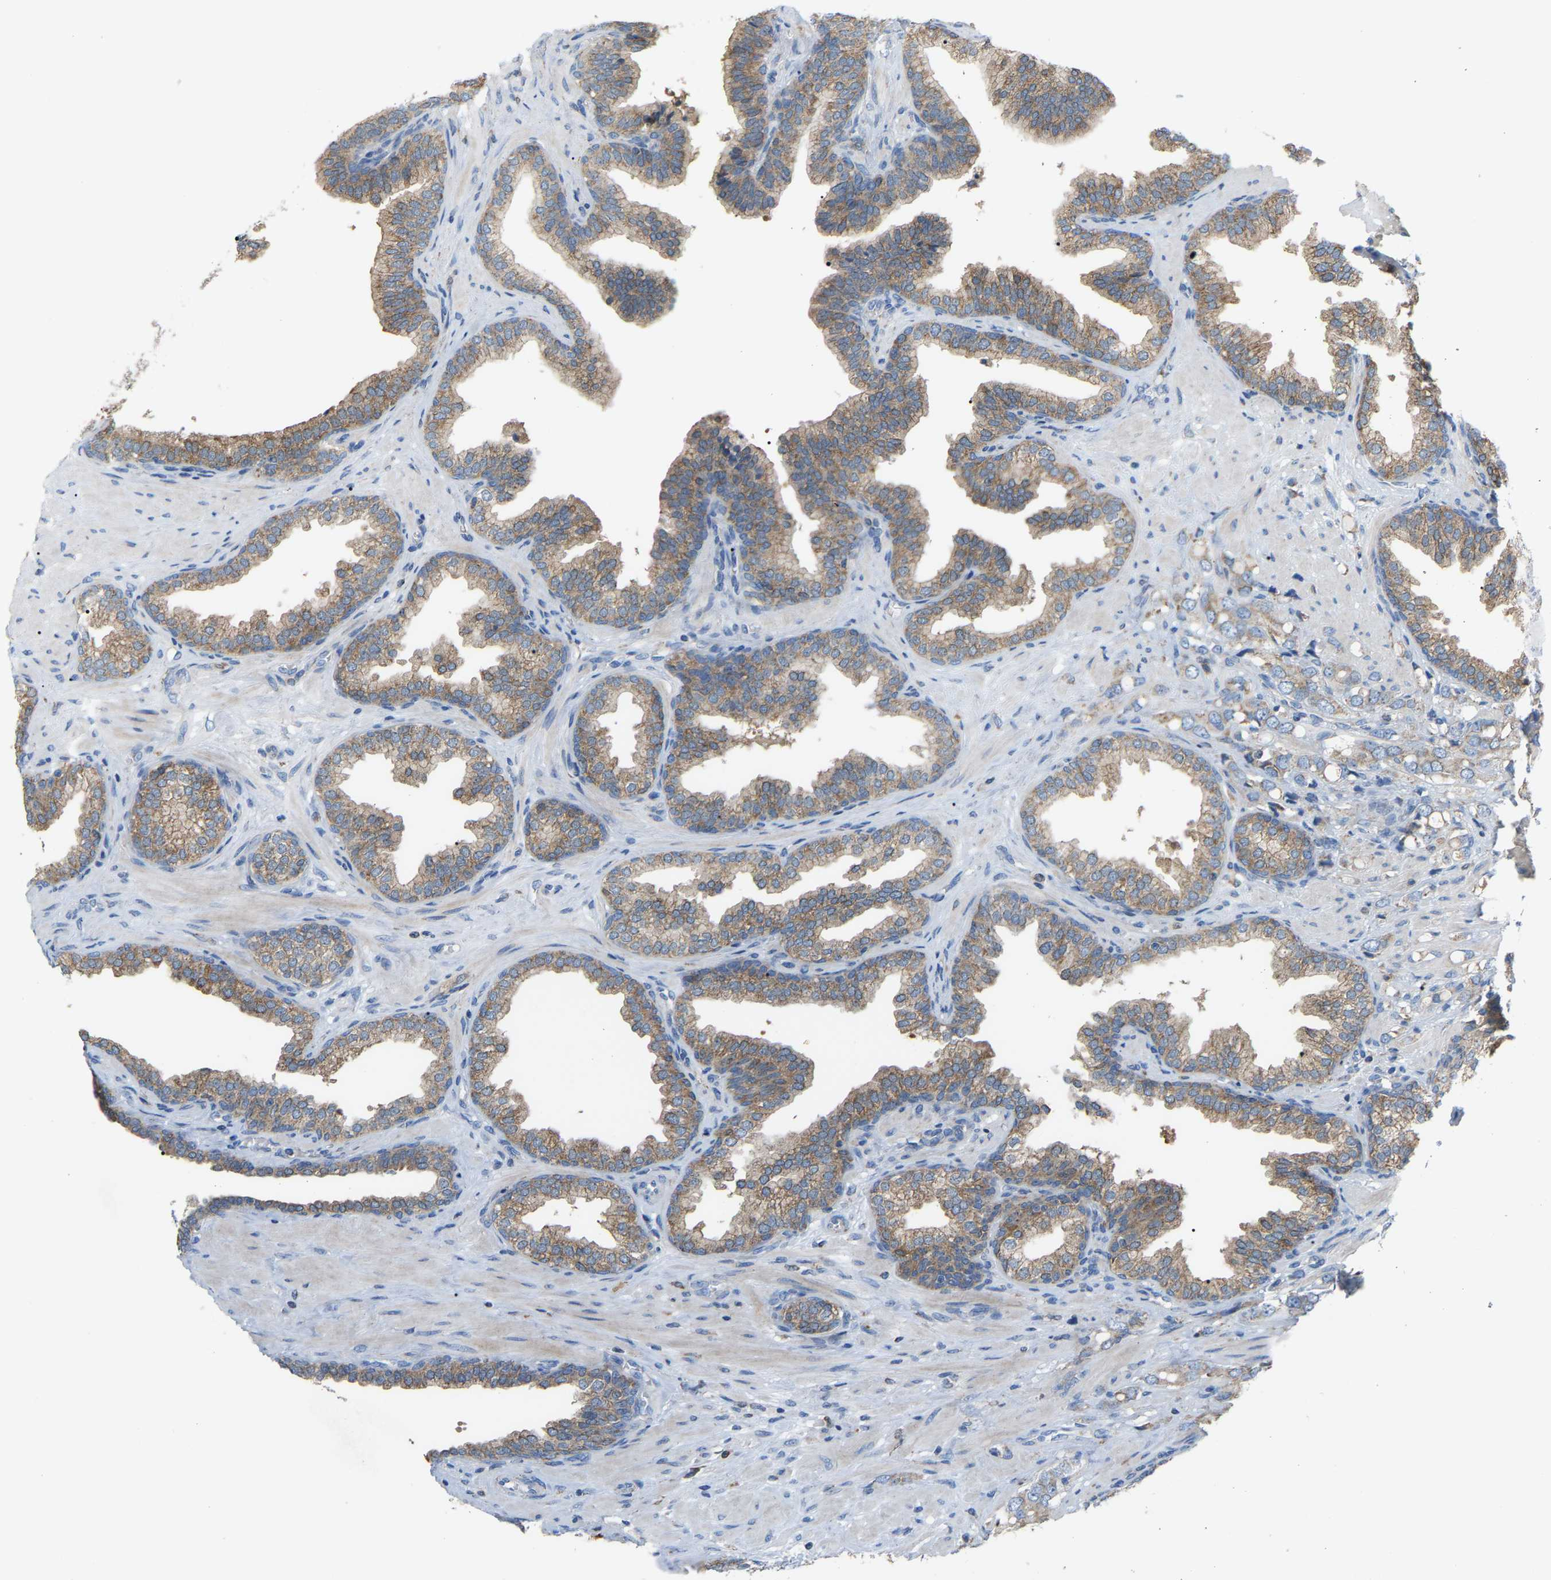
{"staining": {"intensity": "weak", "quantity": ">75%", "location": "cytoplasmic/membranous"}, "tissue": "prostate cancer", "cell_type": "Tumor cells", "image_type": "cancer", "snomed": [{"axis": "morphology", "description": "Adenocarcinoma, High grade"}, {"axis": "topography", "description": "Prostate"}], "caption": "Immunohistochemical staining of prostate cancer displays low levels of weak cytoplasmic/membranous protein positivity in about >75% of tumor cells.", "gene": "CROT", "patient": {"sex": "male", "age": 52}}